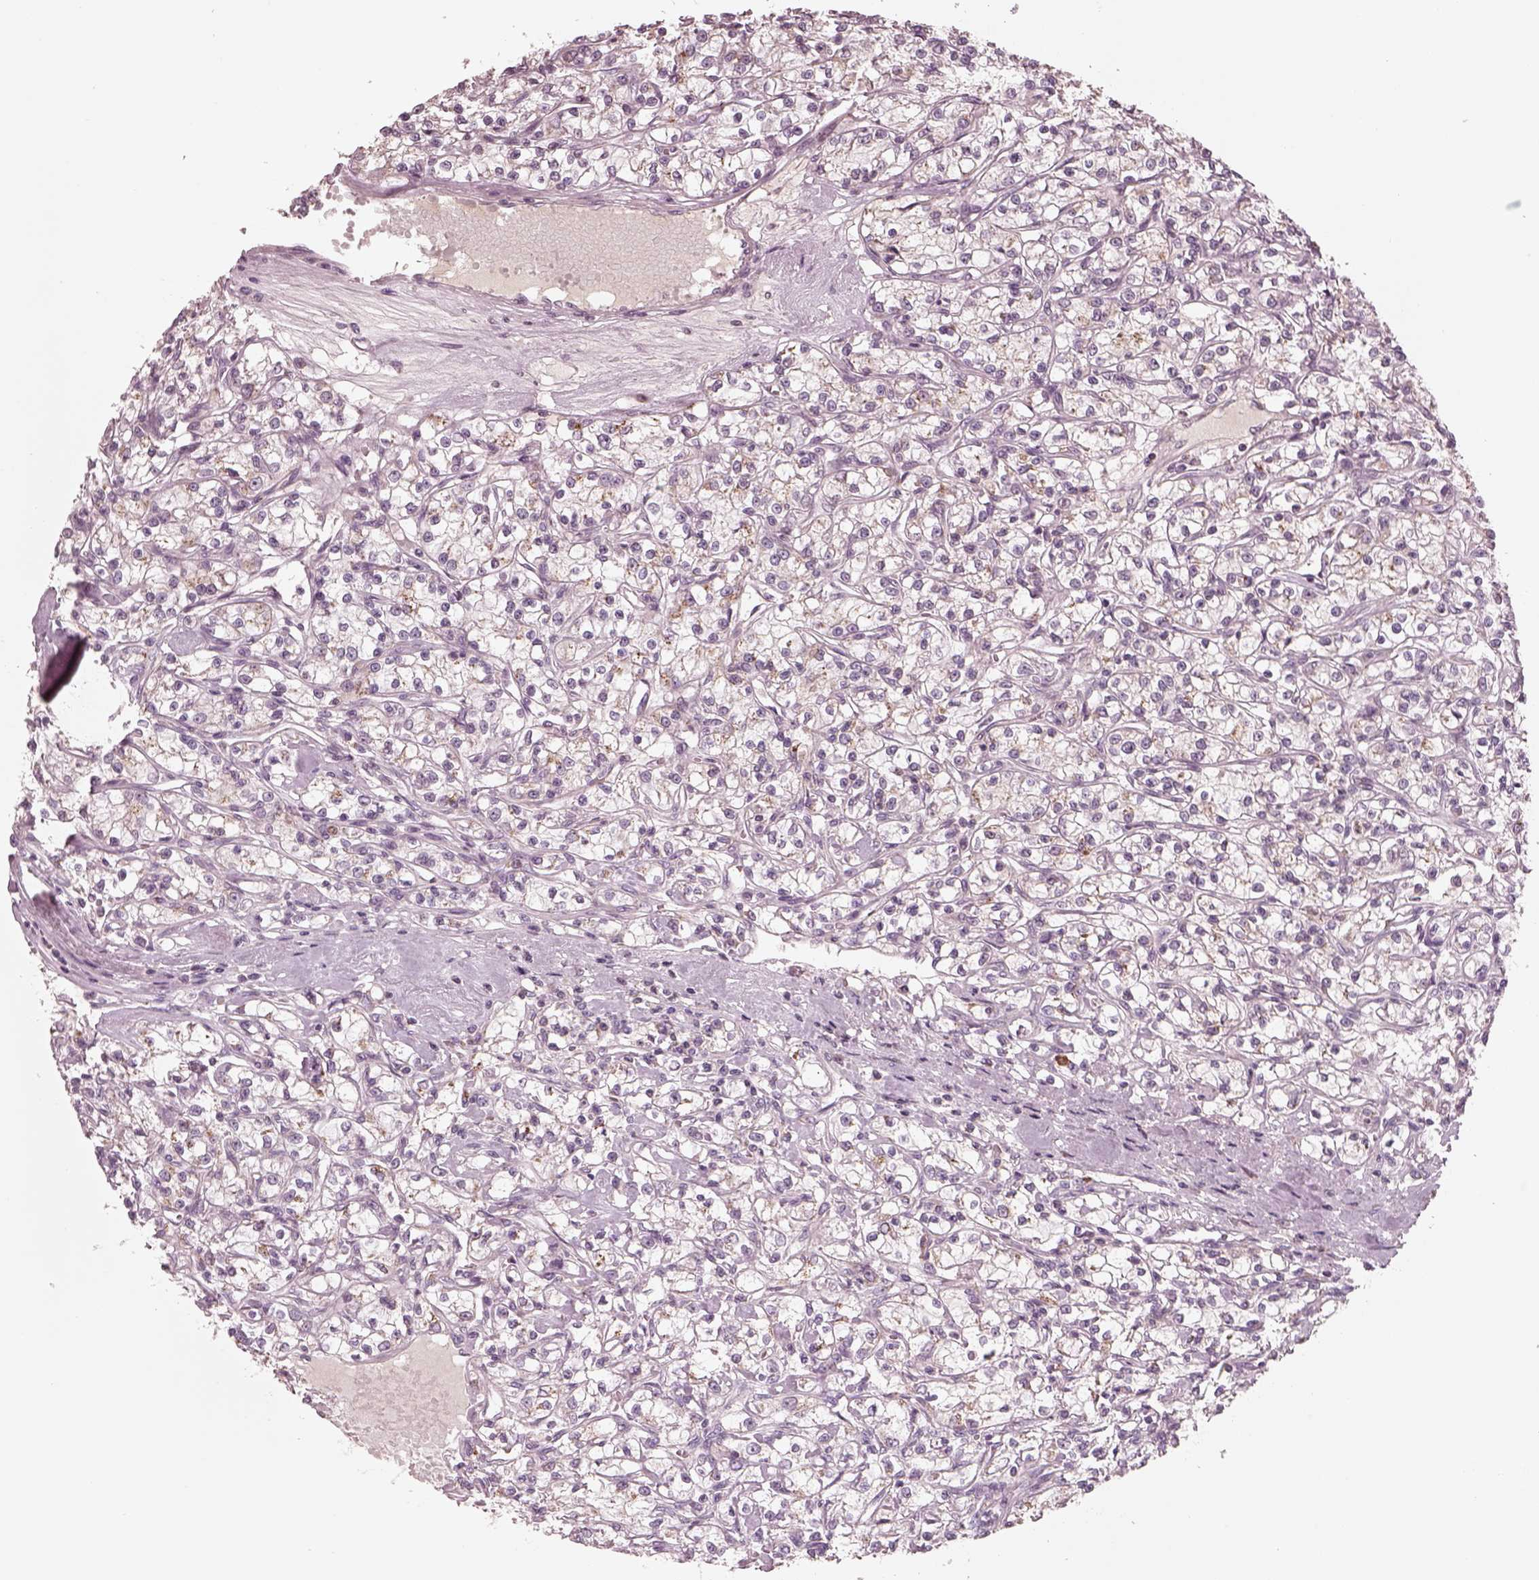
{"staining": {"intensity": "moderate", "quantity": "25%-75%", "location": "cytoplasmic/membranous"}, "tissue": "renal cancer", "cell_type": "Tumor cells", "image_type": "cancer", "snomed": [{"axis": "morphology", "description": "Adenocarcinoma, NOS"}, {"axis": "topography", "description": "Kidney"}], "caption": "Protein staining by immunohistochemistry (IHC) reveals moderate cytoplasmic/membranous expression in approximately 25%-75% of tumor cells in renal cancer.", "gene": "SDCBP2", "patient": {"sex": "female", "age": 59}}